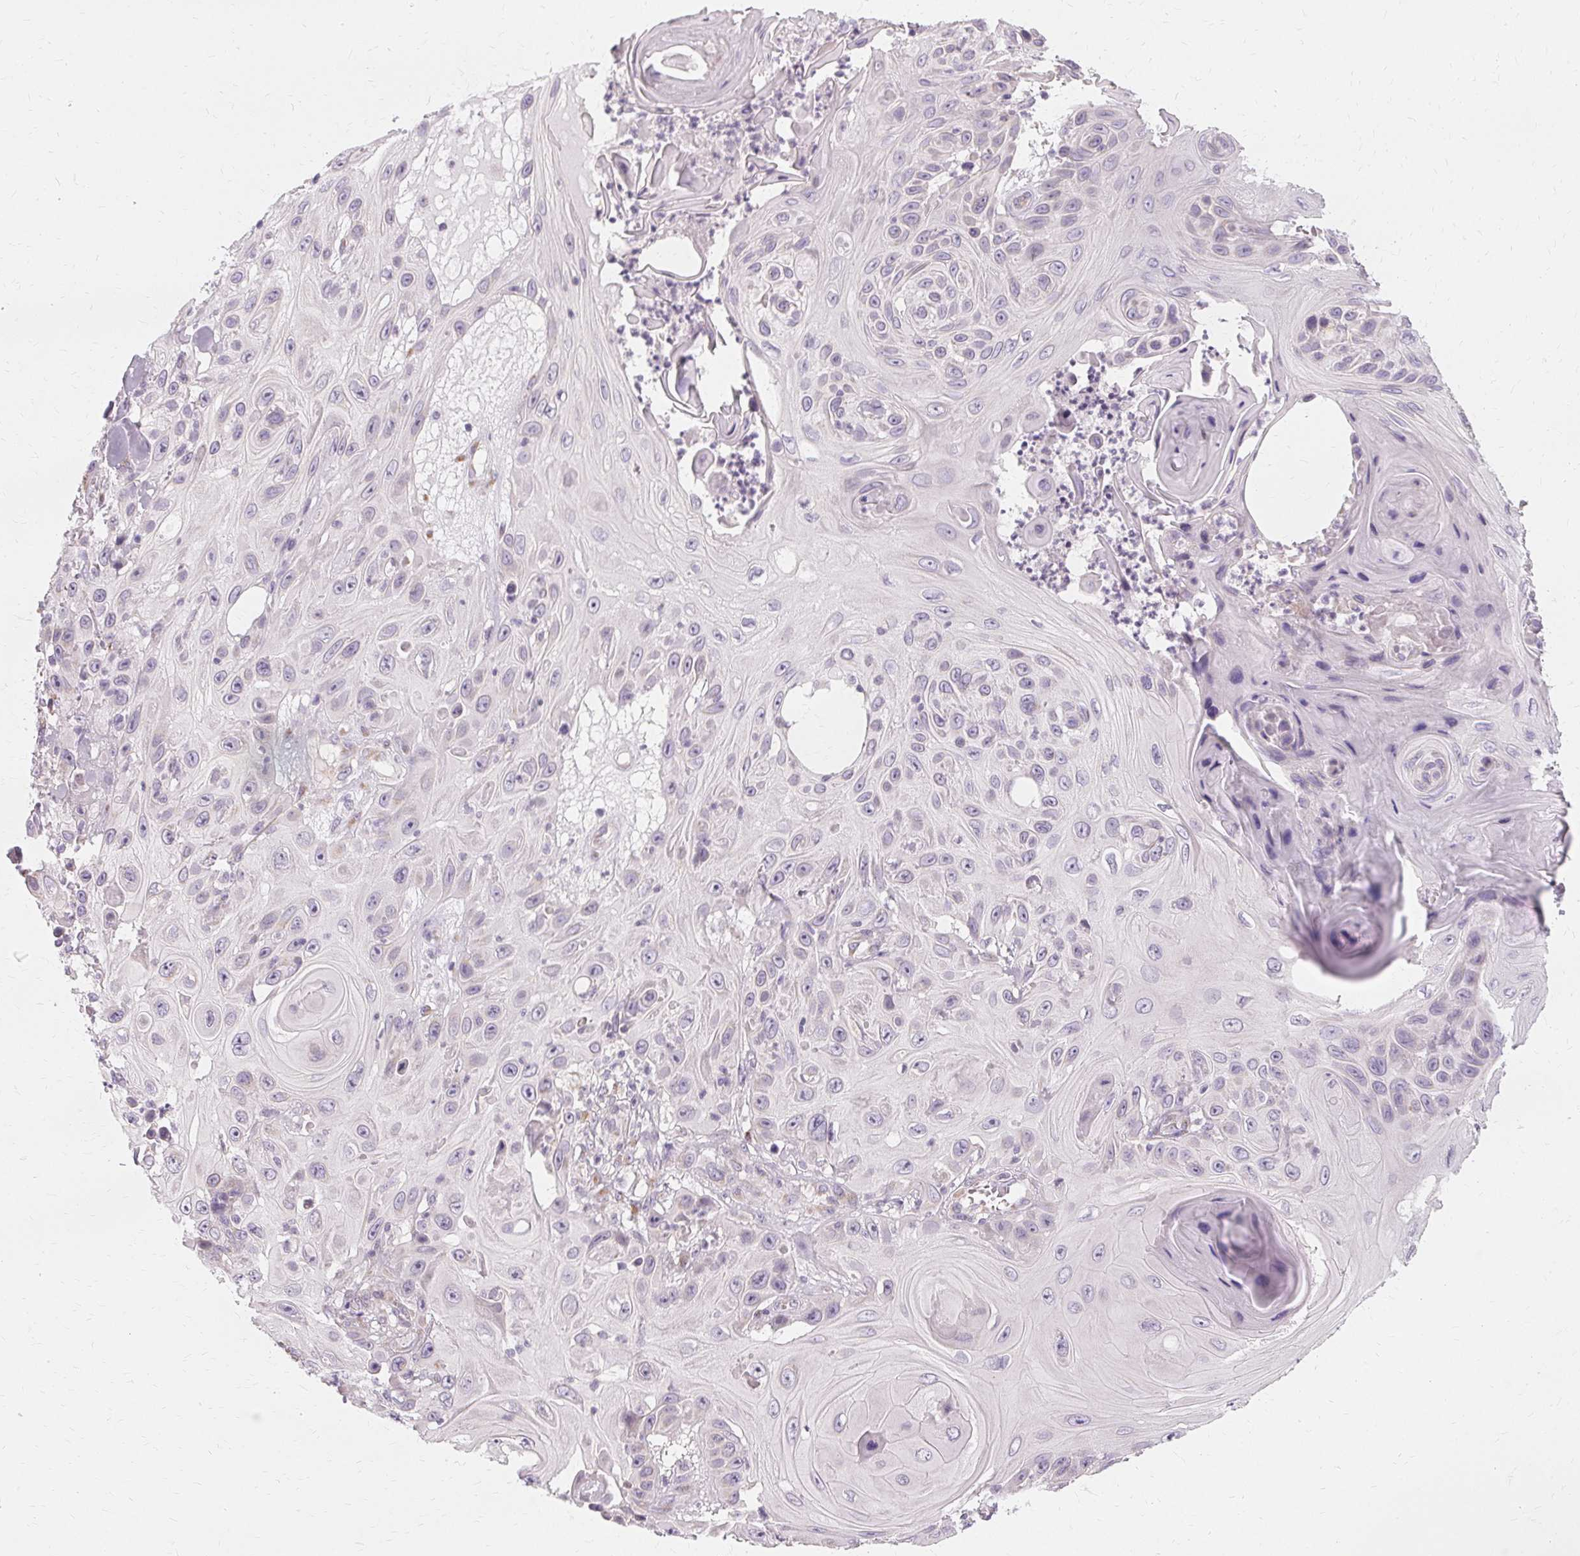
{"staining": {"intensity": "negative", "quantity": "none", "location": "none"}, "tissue": "skin cancer", "cell_type": "Tumor cells", "image_type": "cancer", "snomed": [{"axis": "morphology", "description": "Squamous cell carcinoma, NOS"}, {"axis": "topography", "description": "Skin"}], "caption": "An immunohistochemistry (IHC) photomicrograph of squamous cell carcinoma (skin) is shown. There is no staining in tumor cells of squamous cell carcinoma (skin).", "gene": "FCRL3", "patient": {"sex": "male", "age": 82}}